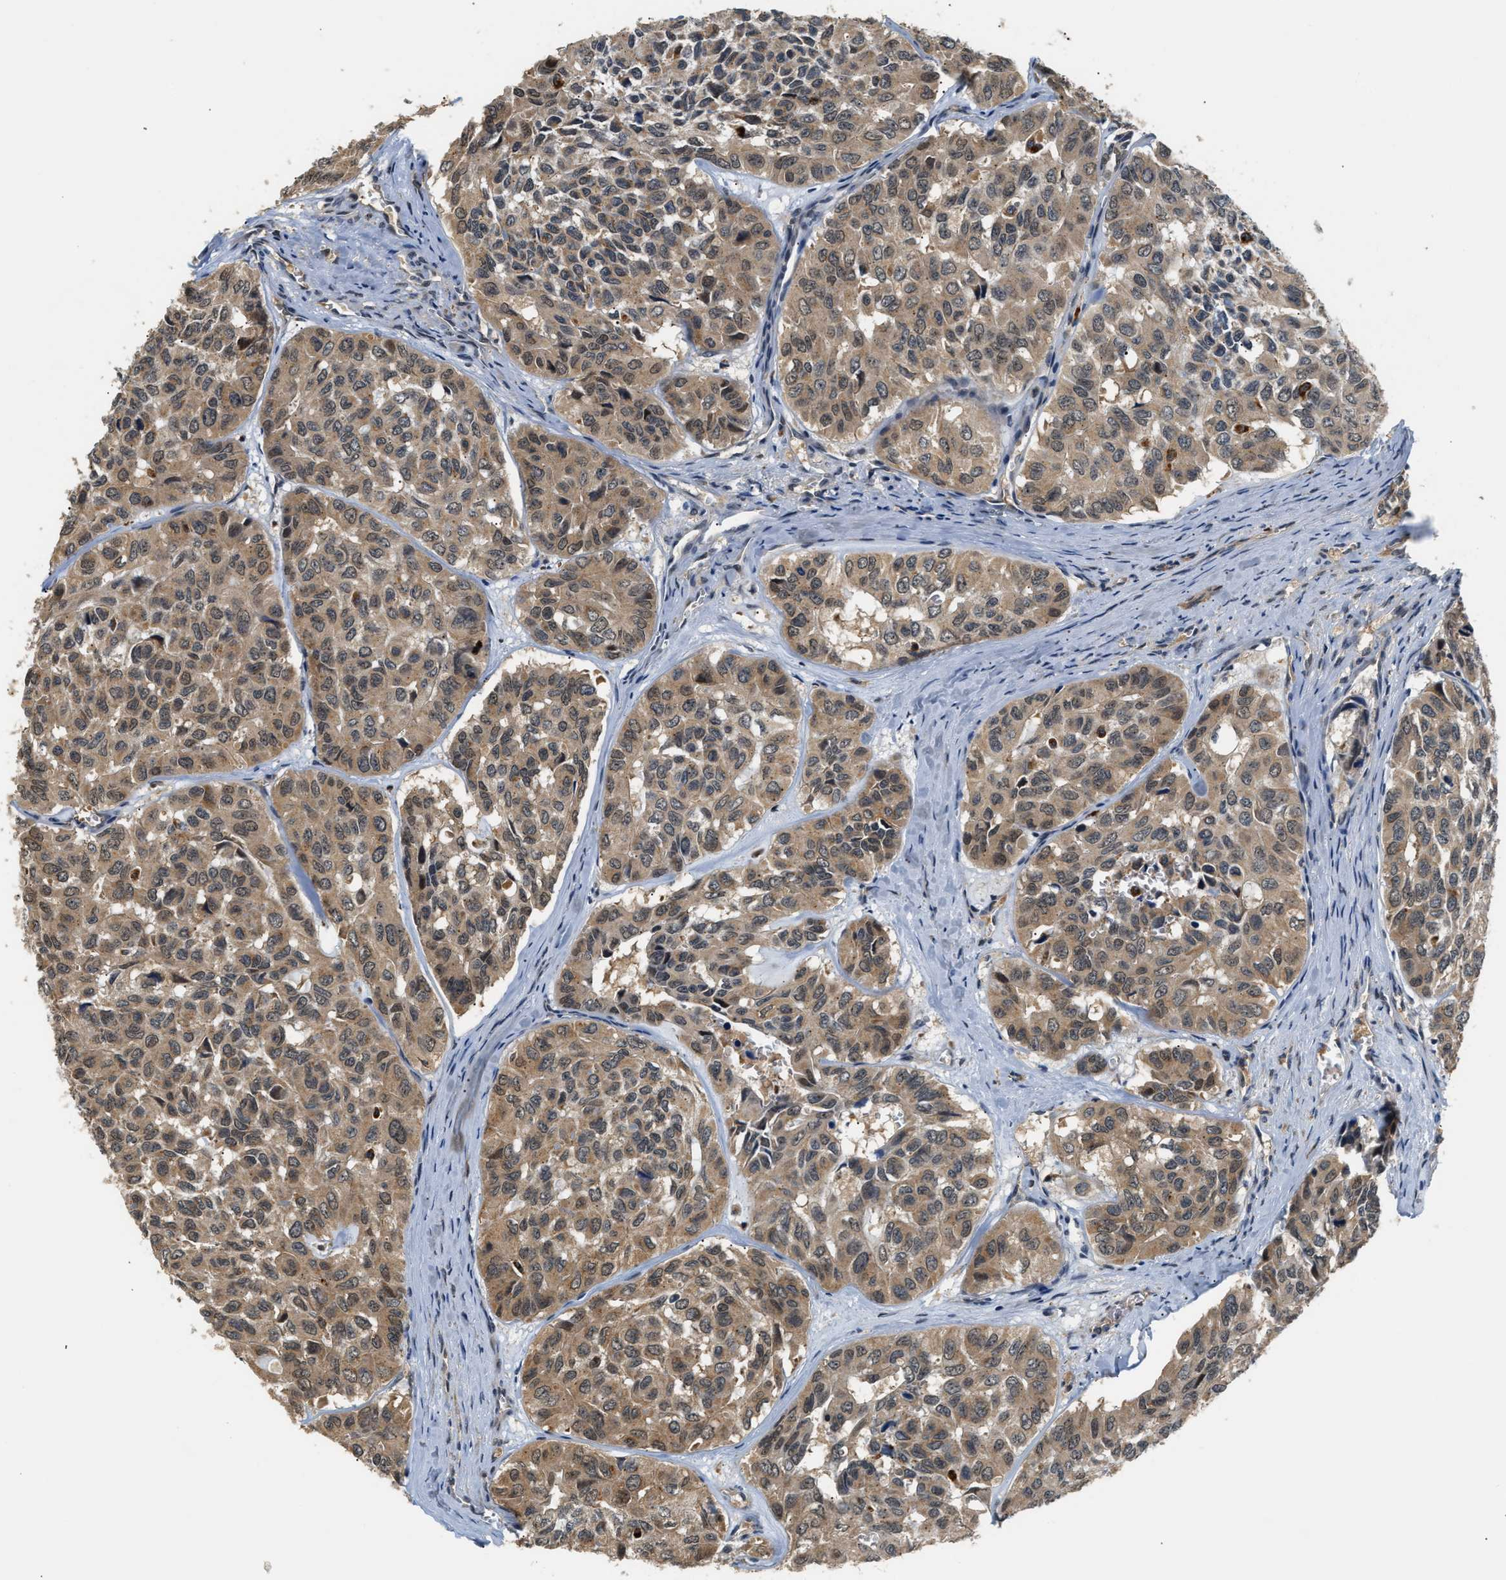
{"staining": {"intensity": "moderate", "quantity": ">75%", "location": "cytoplasmic/membranous"}, "tissue": "head and neck cancer", "cell_type": "Tumor cells", "image_type": "cancer", "snomed": [{"axis": "morphology", "description": "Adenocarcinoma, NOS"}, {"axis": "topography", "description": "Salivary gland, NOS"}, {"axis": "topography", "description": "Head-Neck"}], "caption": "The micrograph reveals staining of head and neck adenocarcinoma, revealing moderate cytoplasmic/membranous protein staining (brown color) within tumor cells.", "gene": "LARP6", "patient": {"sex": "female", "age": 76}}